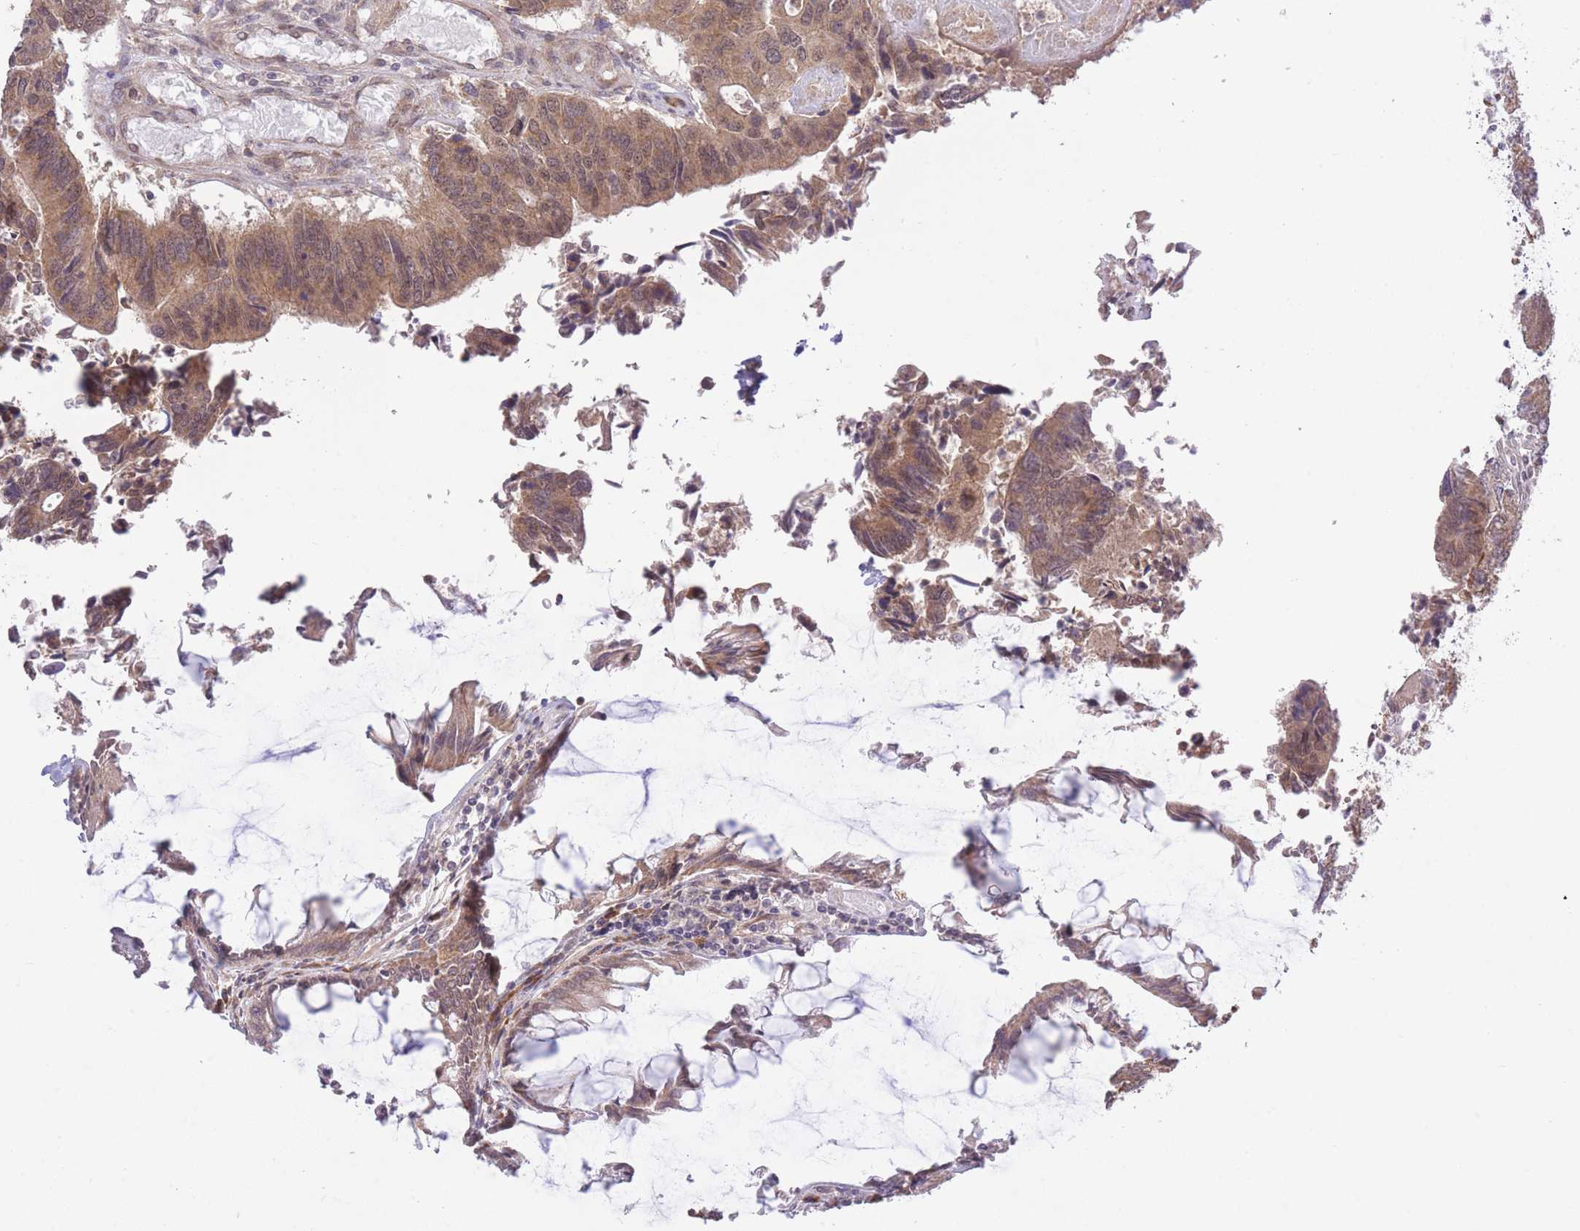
{"staining": {"intensity": "moderate", "quantity": ">75%", "location": "cytoplasmic/membranous"}, "tissue": "colorectal cancer", "cell_type": "Tumor cells", "image_type": "cancer", "snomed": [{"axis": "morphology", "description": "Adenocarcinoma, NOS"}, {"axis": "topography", "description": "Colon"}], "caption": "Colorectal adenocarcinoma stained with immunohistochemistry (IHC) demonstrates moderate cytoplasmic/membranous expression in about >75% of tumor cells. The protein is stained brown, and the nuclei are stained in blue (DAB IHC with brightfield microscopy, high magnification).", "gene": "ELOA2", "patient": {"sex": "female", "age": 67}}